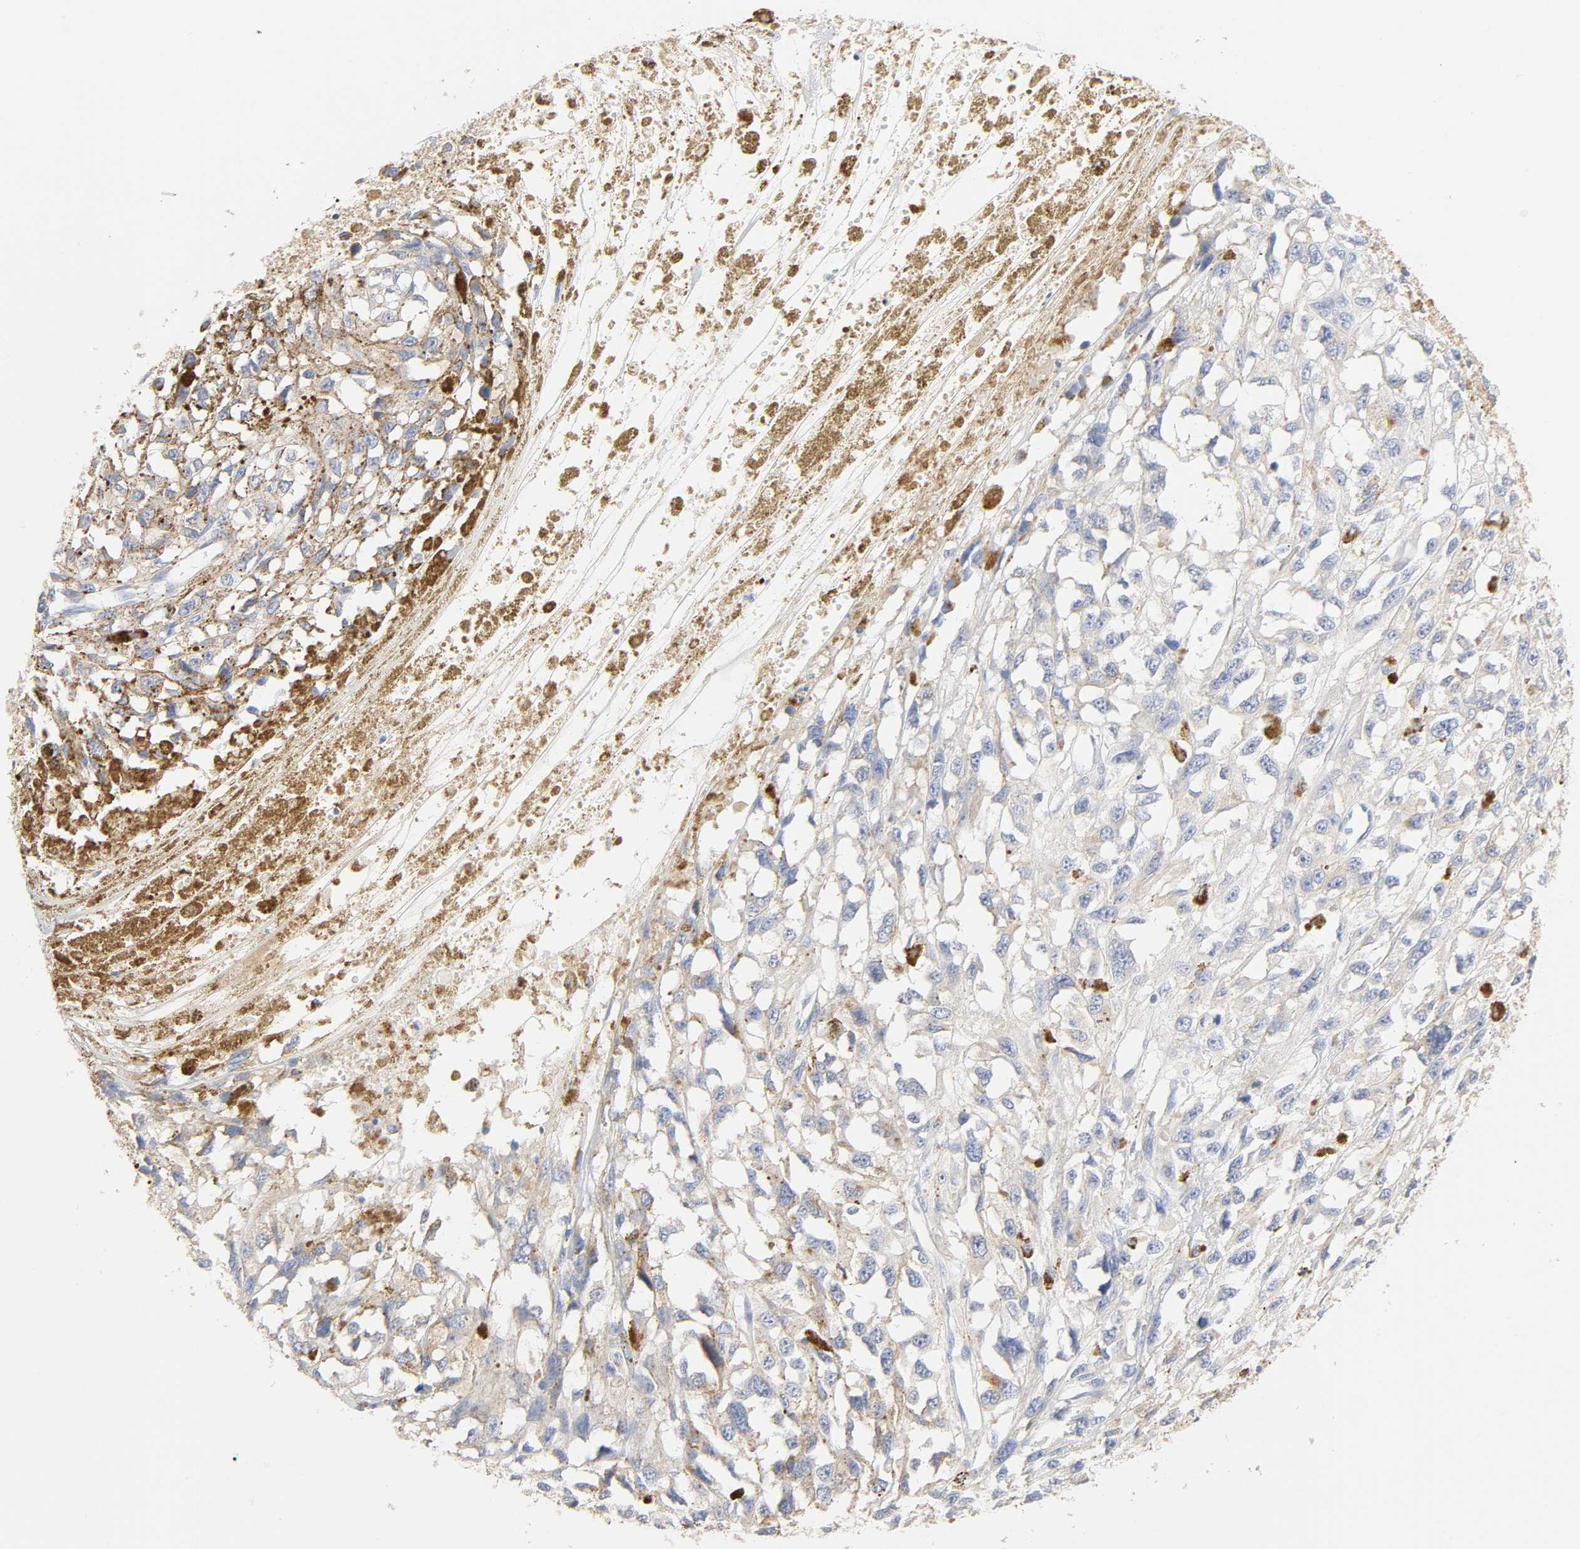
{"staining": {"intensity": "weak", "quantity": "<25%", "location": "cytoplasmic/membranous"}, "tissue": "melanoma", "cell_type": "Tumor cells", "image_type": "cancer", "snomed": [{"axis": "morphology", "description": "Malignant melanoma, Metastatic site"}, {"axis": "topography", "description": "Lymph node"}], "caption": "Immunohistochemistry photomicrograph of neoplastic tissue: human malignant melanoma (metastatic site) stained with DAB (3,3'-diaminobenzidine) displays no significant protein expression in tumor cells.", "gene": "MAGEB17", "patient": {"sex": "male", "age": 59}}